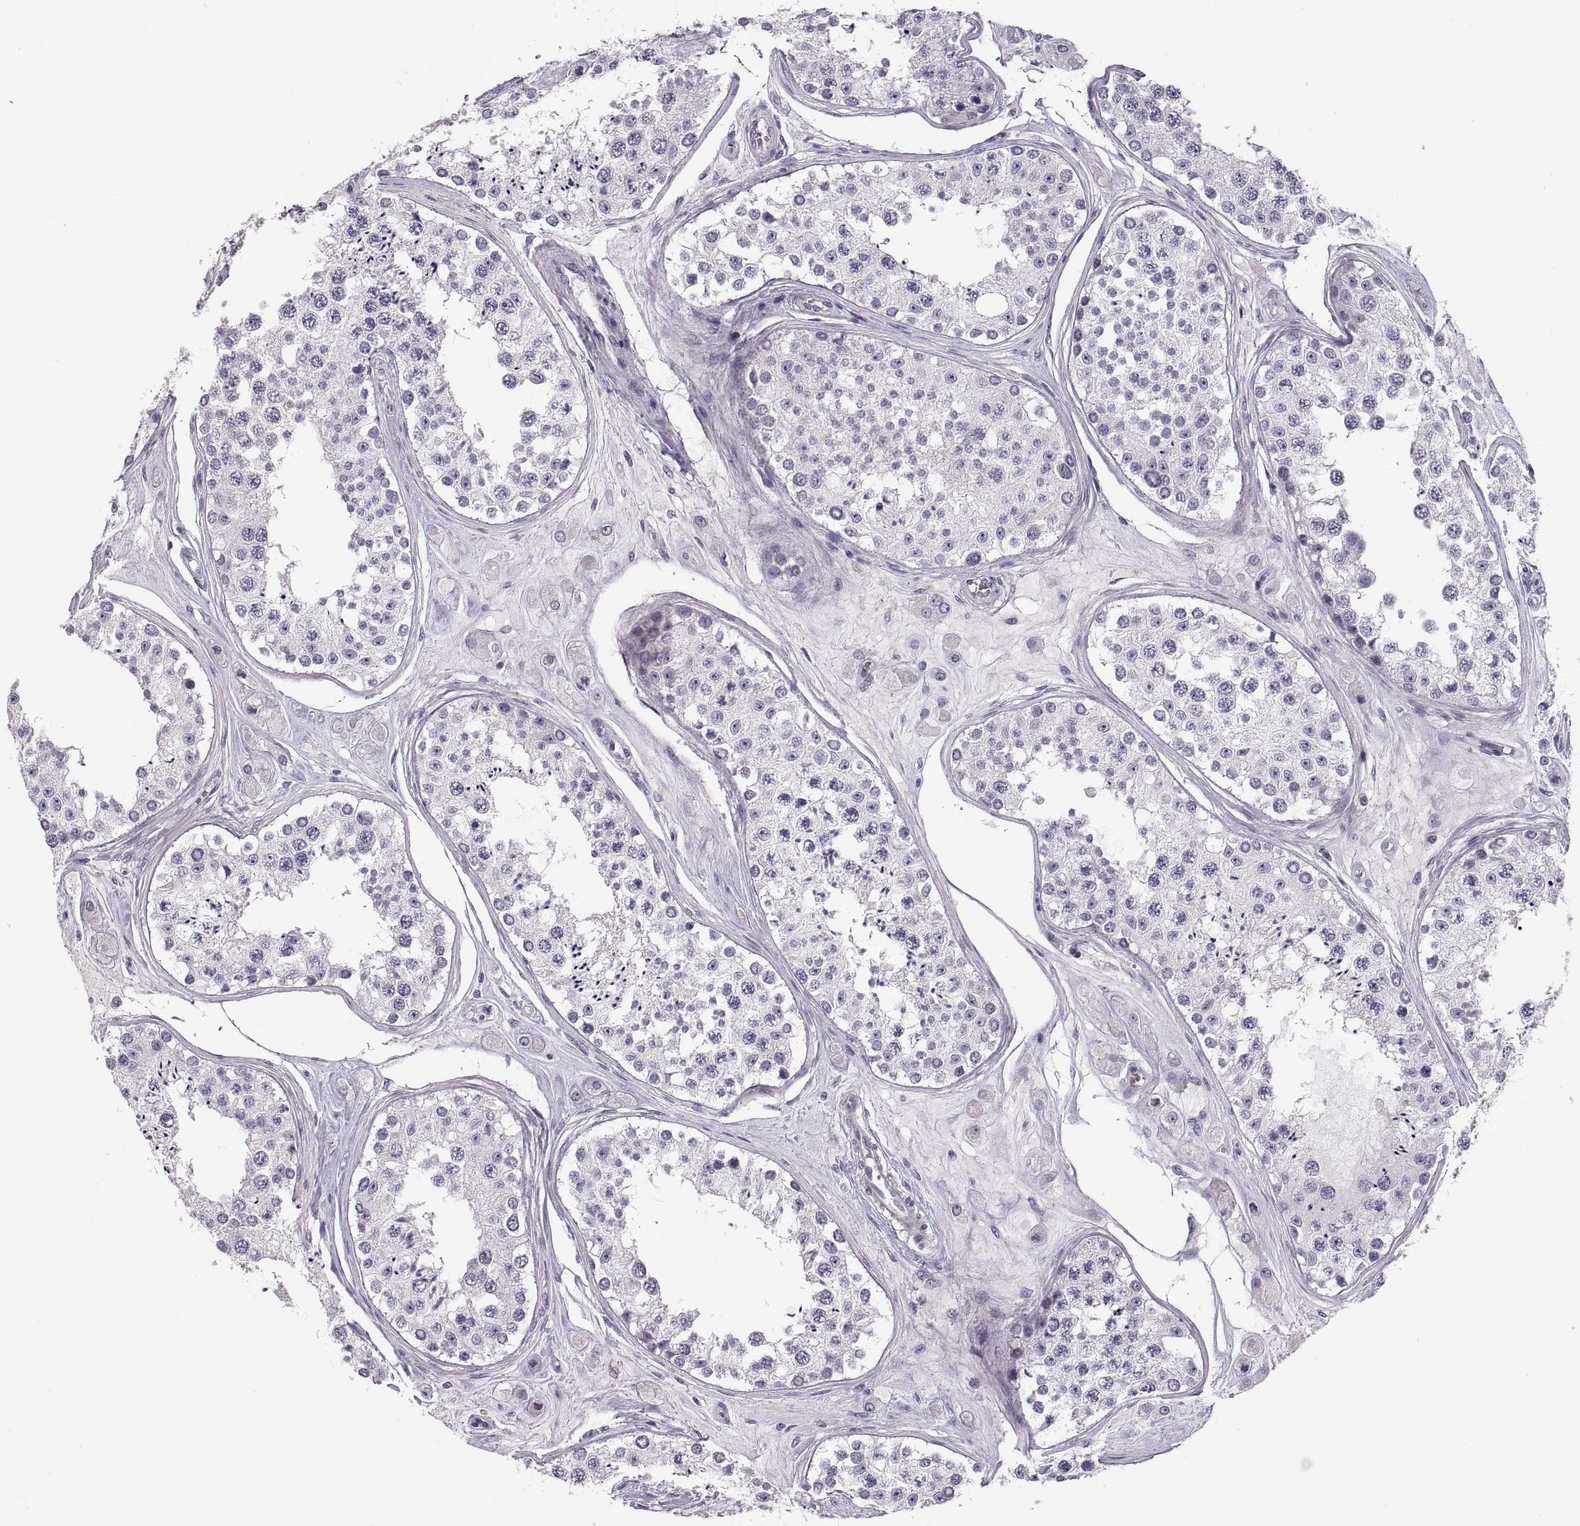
{"staining": {"intensity": "negative", "quantity": "none", "location": "none"}, "tissue": "testis", "cell_type": "Cells in seminiferous ducts", "image_type": "normal", "snomed": [{"axis": "morphology", "description": "Normal tissue, NOS"}, {"axis": "topography", "description": "Testis"}], "caption": "High magnification brightfield microscopy of normal testis stained with DAB (3,3'-diaminobenzidine) (brown) and counterstained with hematoxylin (blue): cells in seminiferous ducts show no significant staining. (Brightfield microscopy of DAB immunohistochemistry at high magnification).", "gene": "VSX2", "patient": {"sex": "male", "age": 25}}